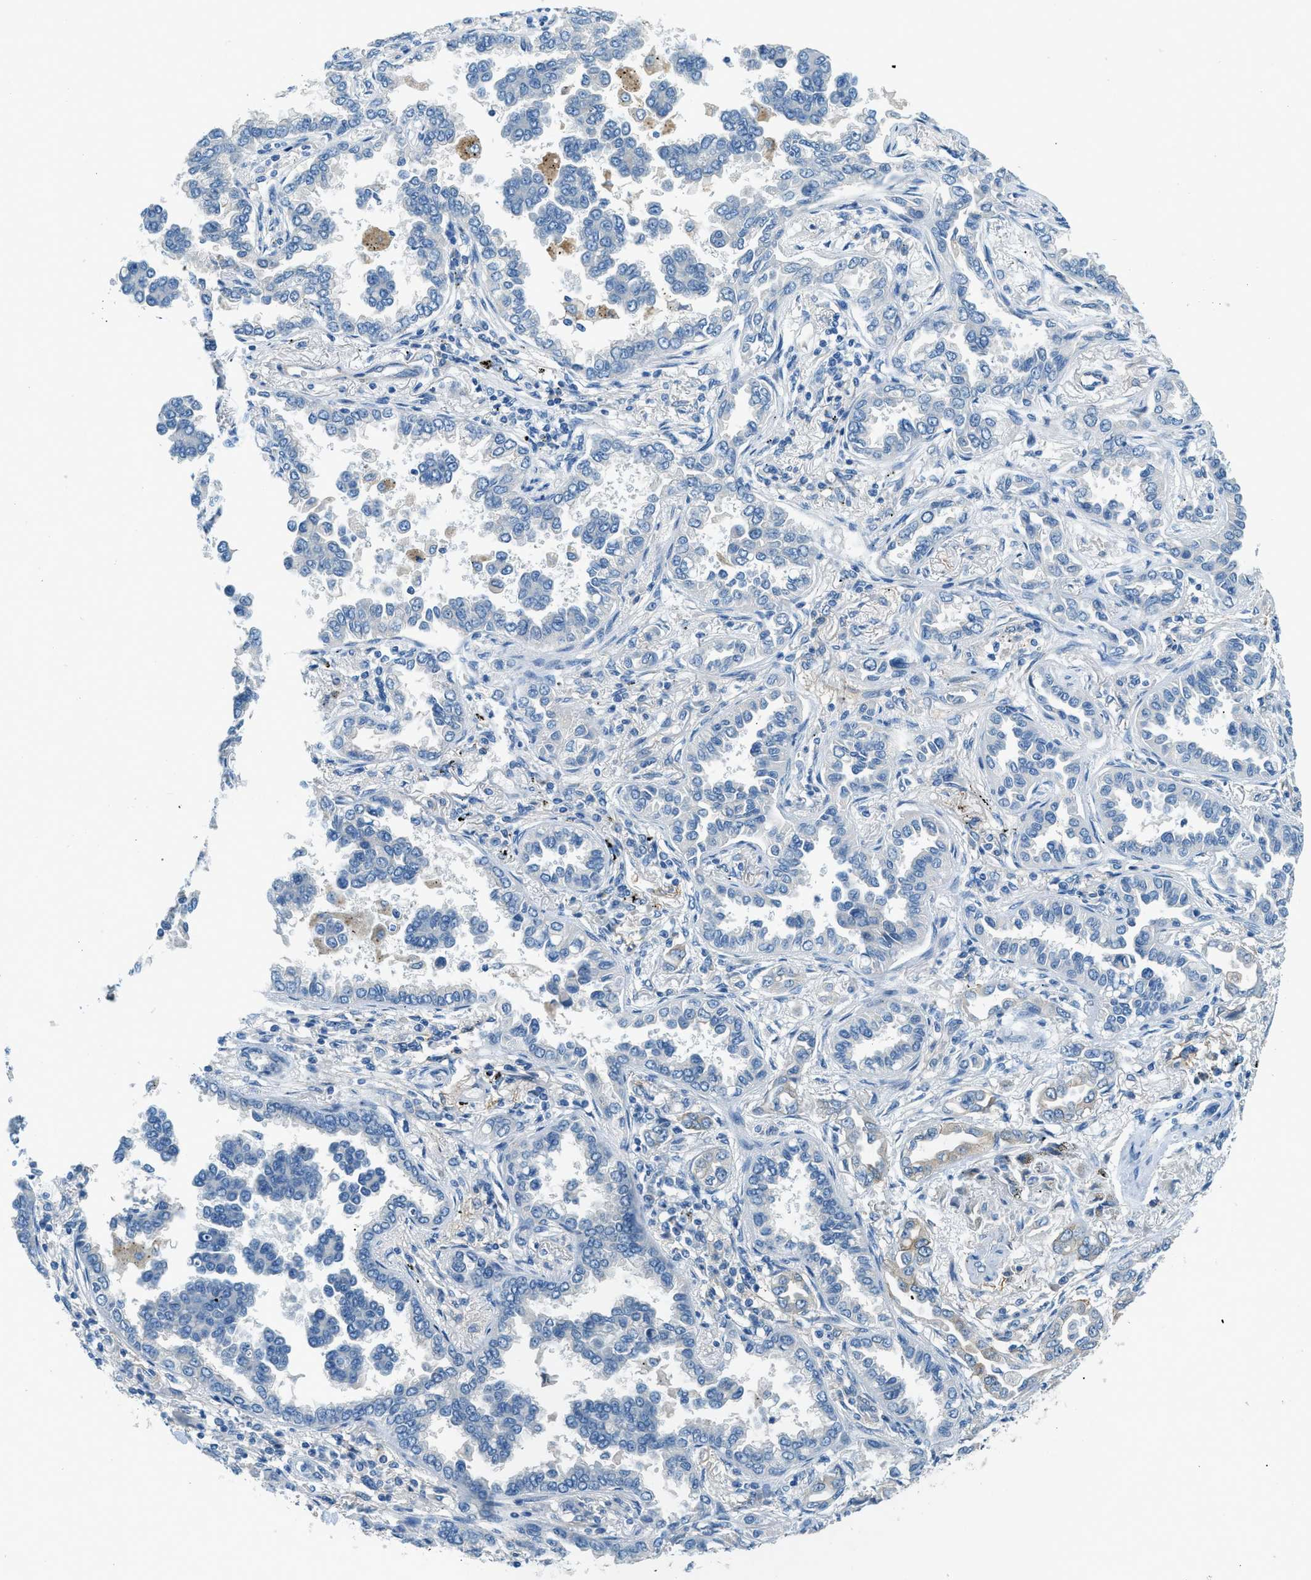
{"staining": {"intensity": "negative", "quantity": "none", "location": "none"}, "tissue": "lung cancer", "cell_type": "Tumor cells", "image_type": "cancer", "snomed": [{"axis": "morphology", "description": "Normal tissue, NOS"}, {"axis": "morphology", "description": "Adenocarcinoma, NOS"}, {"axis": "topography", "description": "Lung"}], "caption": "Tumor cells show no significant staining in lung cancer (adenocarcinoma). The staining is performed using DAB brown chromogen with nuclei counter-stained in using hematoxylin.", "gene": "ZNF367", "patient": {"sex": "male", "age": 59}}